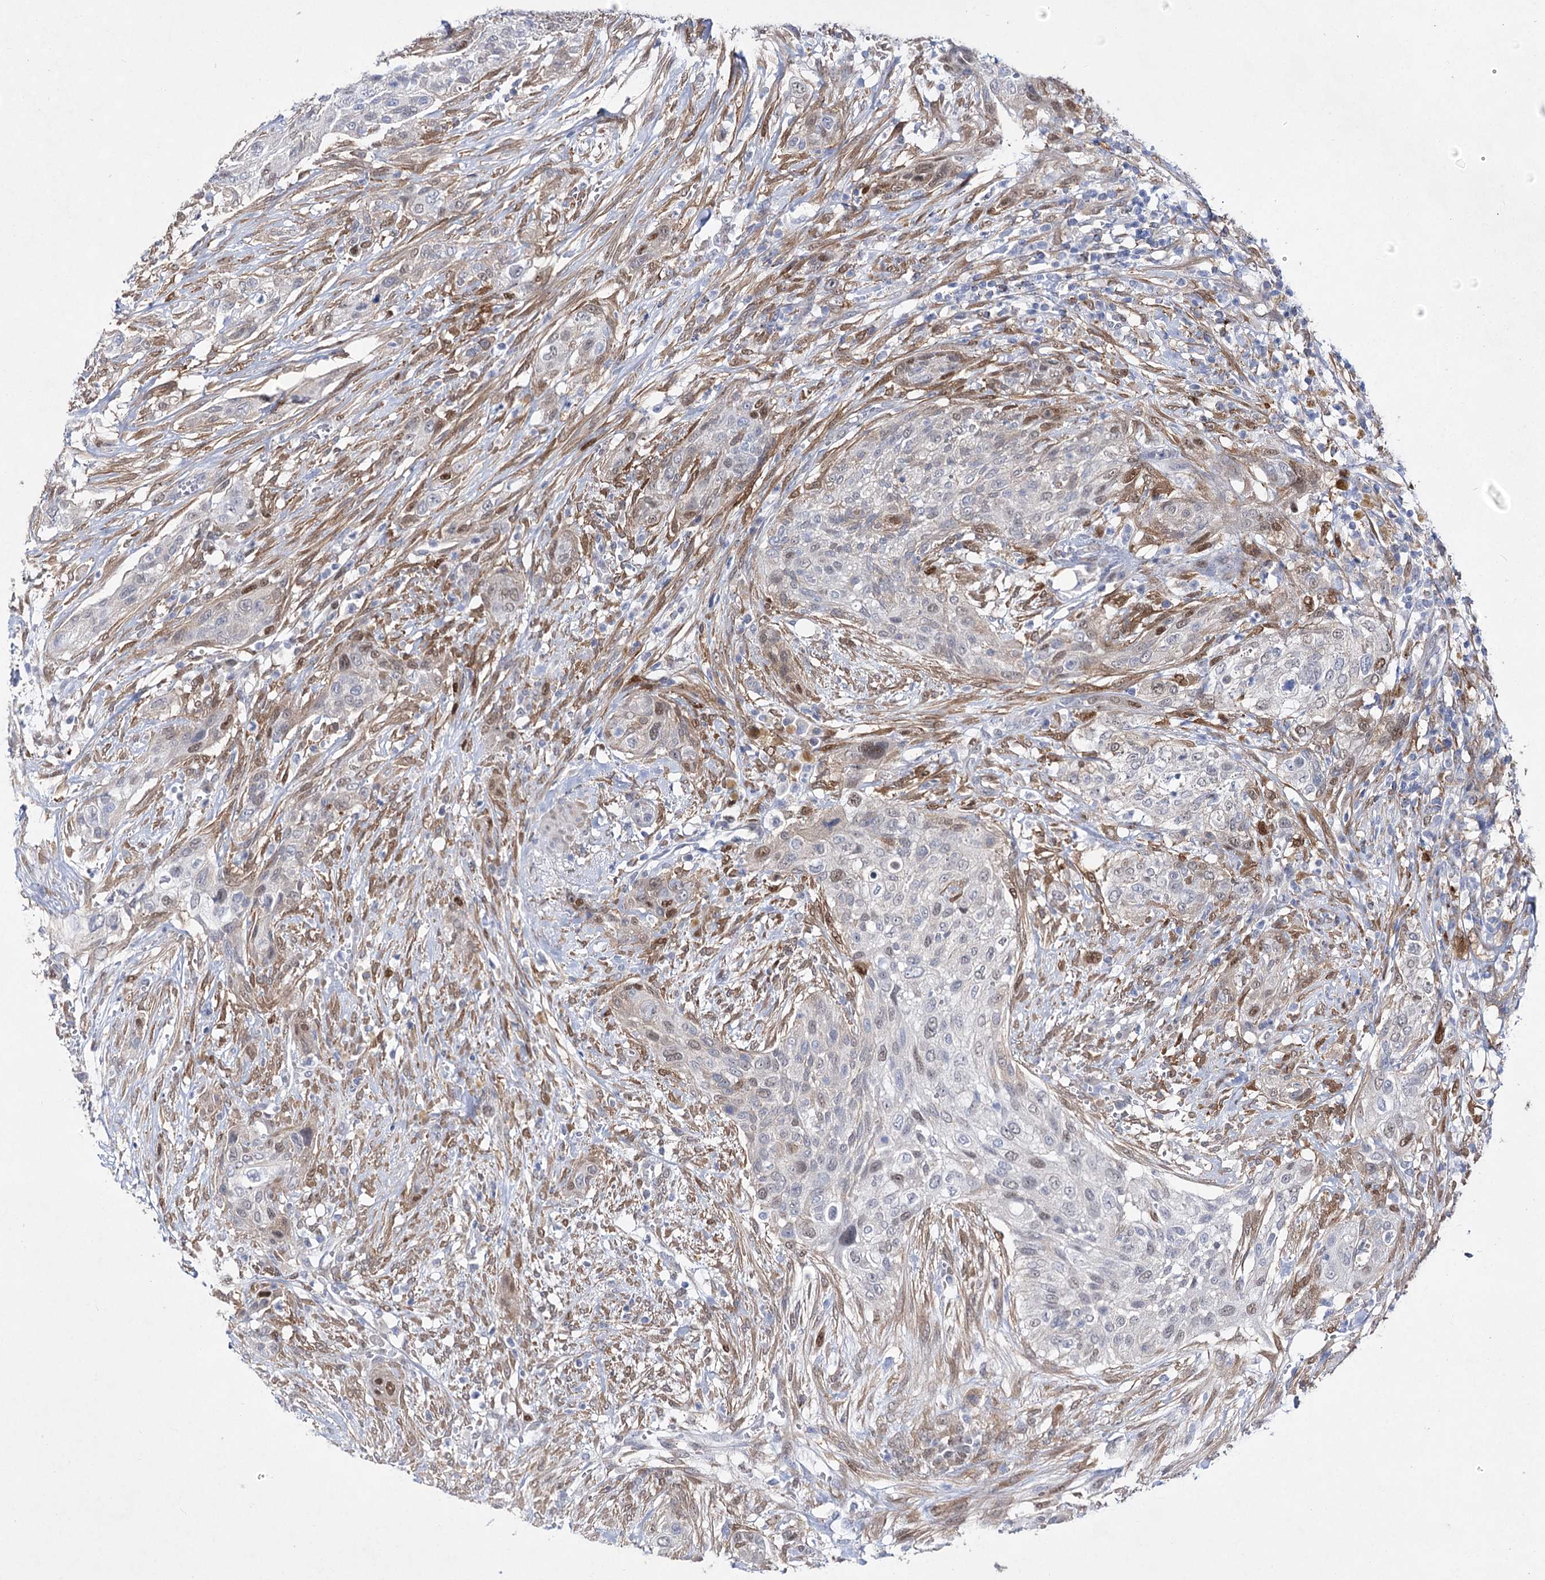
{"staining": {"intensity": "weak", "quantity": "<25%", "location": "nuclear"}, "tissue": "urothelial cancer", "cell_type": "Tumor cells", "image_type": "cancer", "snomed": [{"axis": "morphology", "description": "Urothelial carcinoma, High grade"}, {"axis": "topography", "description": "Urinary bladder"}], "caption": "This micrograph is of urothelial carcinoma (high-grade) stained with immunohistochemistry (IHC) to label a protein in brown with the nuclei are counter-stained blue. There is no positivity in tumor cells.", "gene": "UGDH", "patient": {"sex": "male", "age": 35}}